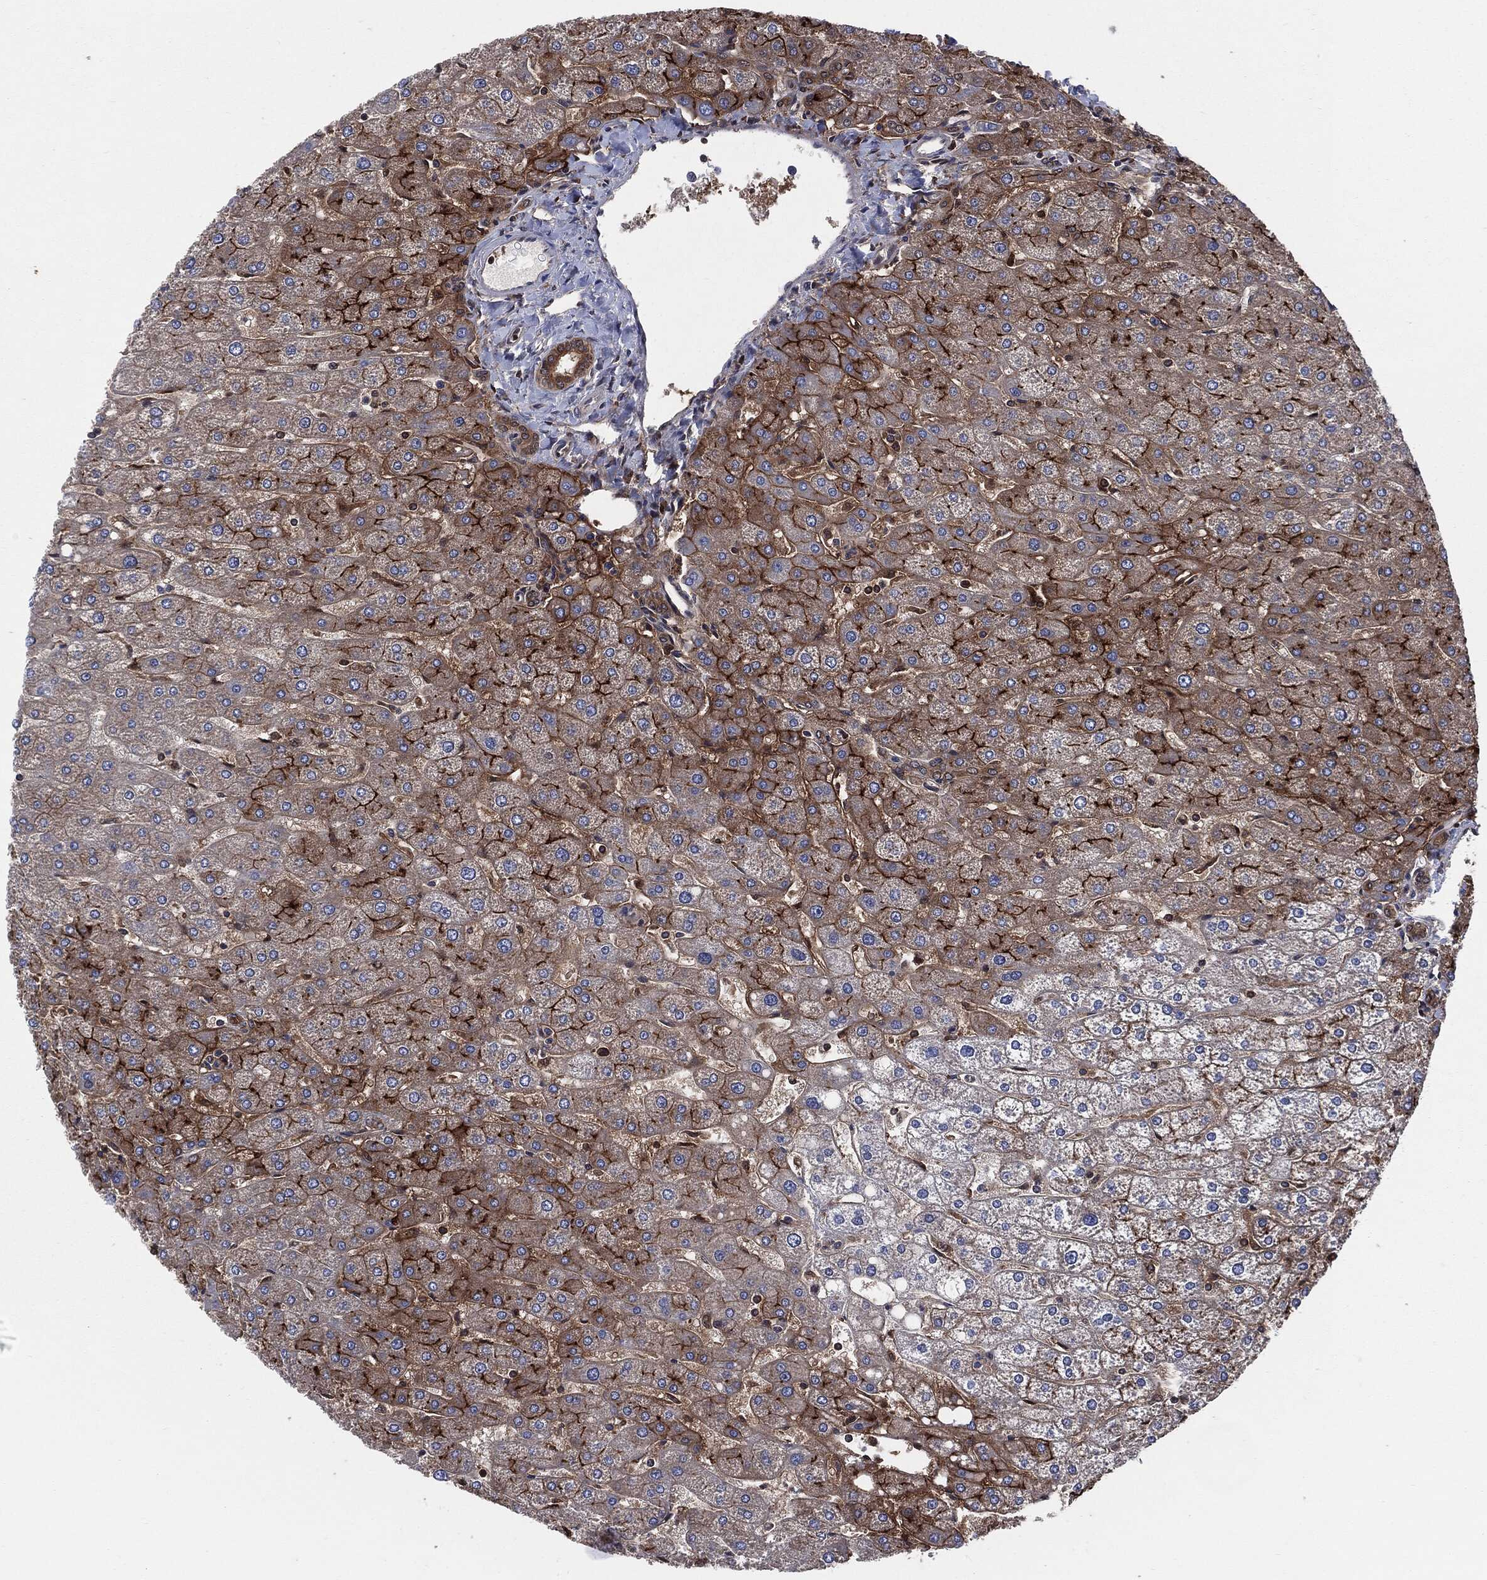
{"staining": {"intensity": "moderate", "quantity": ">75%", "location": "cytoplasmic/membranous"}, "tissue": "liver", "cell_type": "Cholangiocytes", "image_type": "normal", "snomed": [{"axis": "morphology", "description": "Normal tissue, NOS"}, {"axis": "topography", "description": "Liver"}], "caption": "An image showing moderate cytoplasmic/membranous staining in approximately >75% of cholangiocytes in benign liver, as visualized by brown immunohistochemical staining.", "gene": "XPNPEP1", "patient": {"sex": "male", "age": 67}}